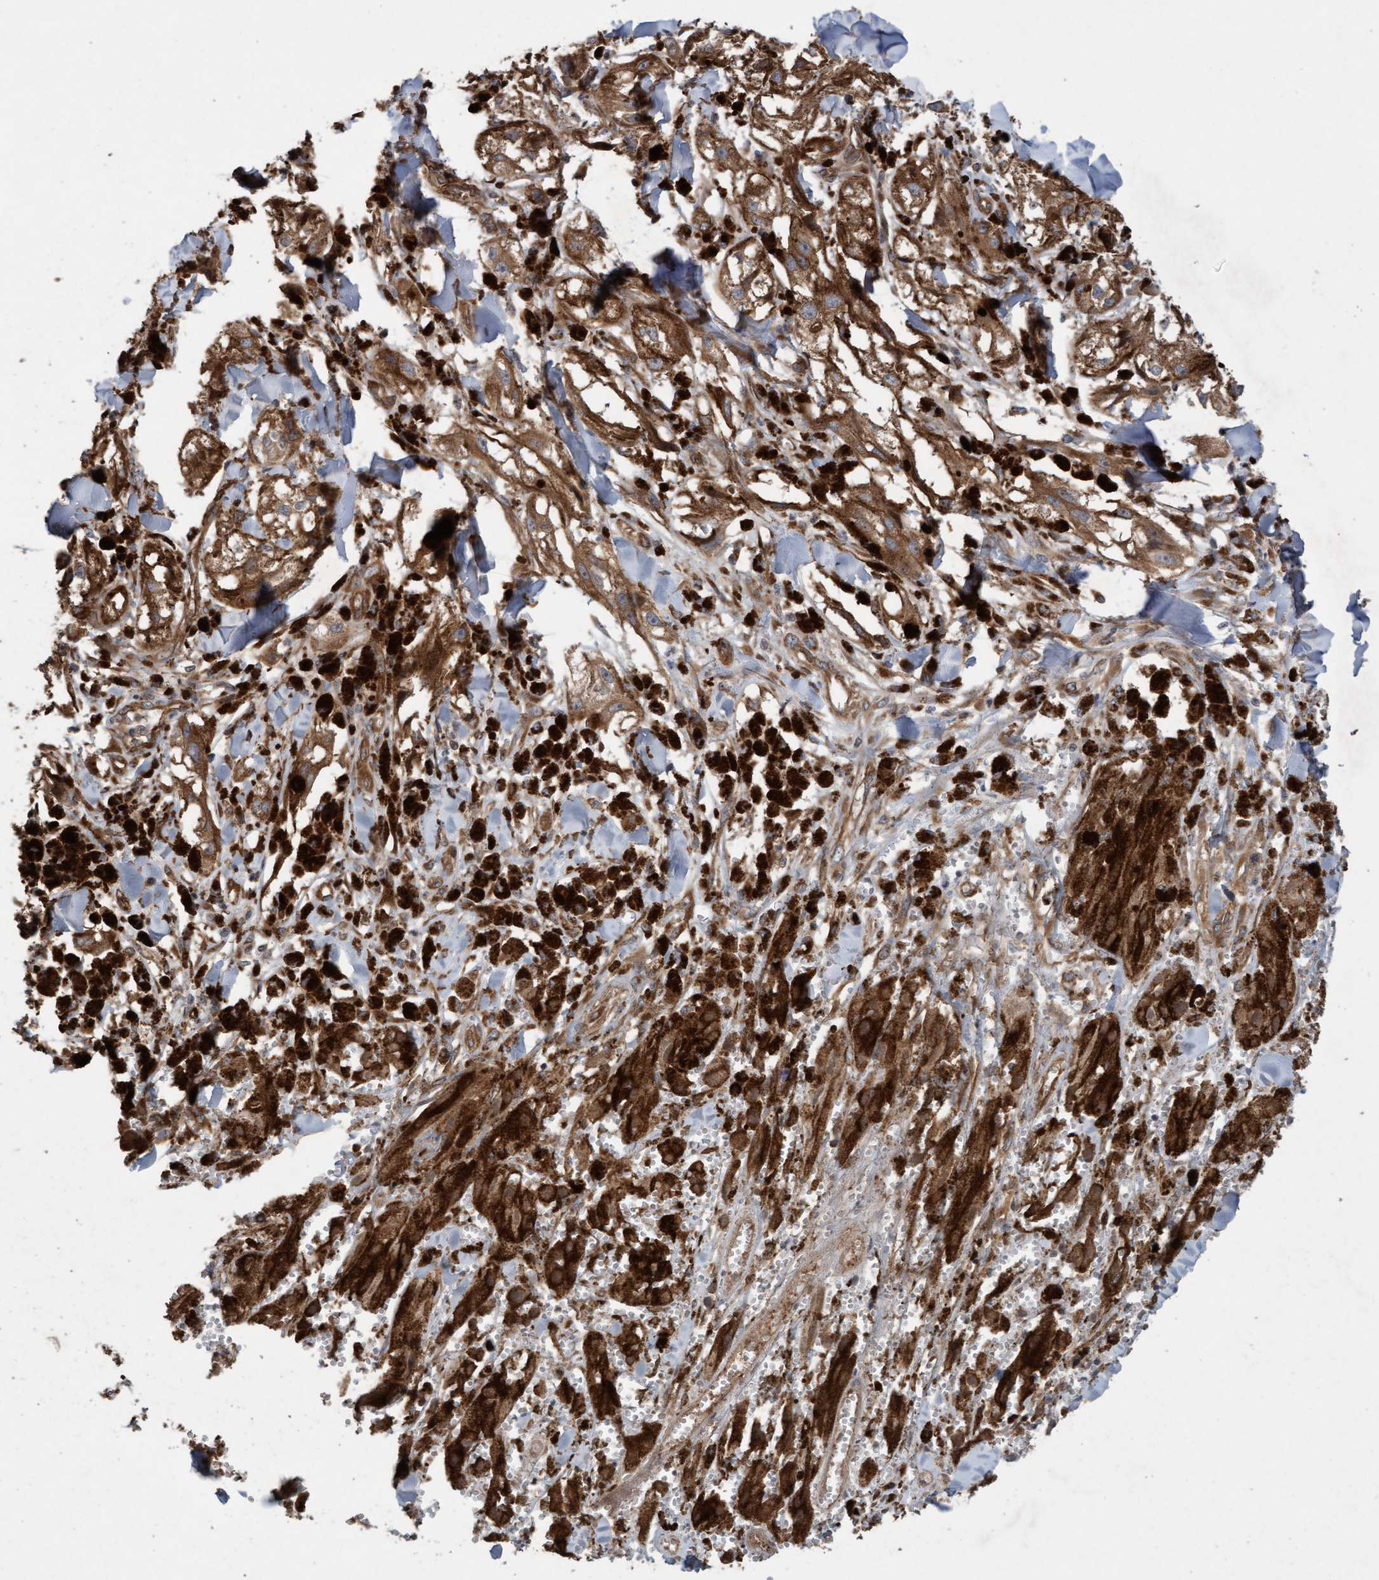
{"staining": {"intensity": "strong", "quantity": ">75%", "location": "cytoplasmic/membranous"}, "tissue": "melanoma", "cell_type": "Tumor cells", "image_type": "cancer", "snomed": [{"axis": "morphology", "description": "Malignant melanoma, NOS"}, {"axis": "topography", "description": "Skin"}], "caption": "Protein expression analysis of melanoma shows strong cytoplasmic/membranous staining in about >75% of tumor cells. (DAB (3,3'-diaminobenzidine) IHC, brown staining for protein, blue staining for nuclei).", "gene": "CDC42EP4", "patient": {"sex": "male", "age": 88}}